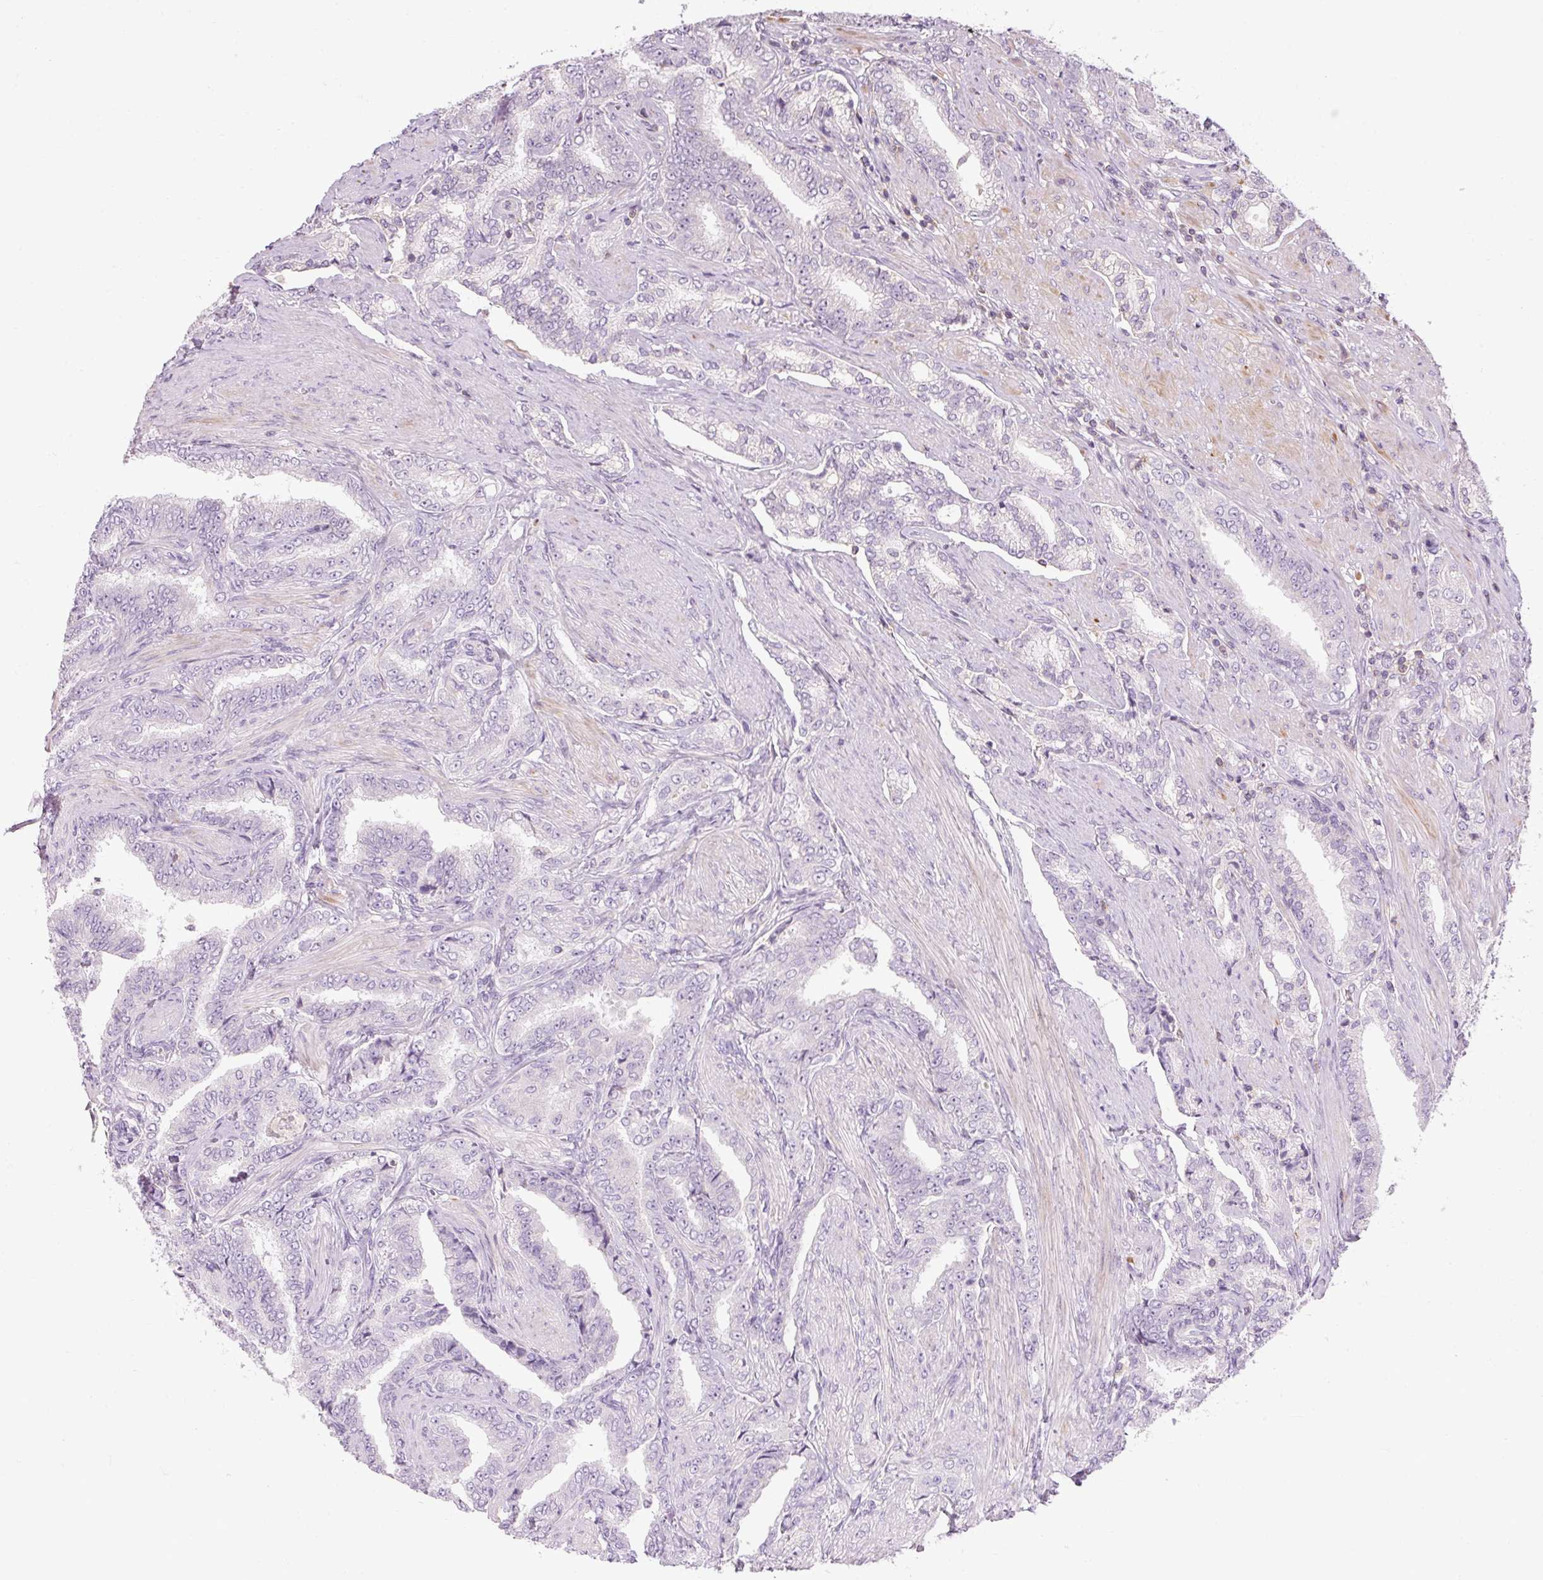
{"staining": {"intensity": "negative", "quantity": "none", "location": "none"}, "tissue": "prostate cancer", "cell_type": "Tumor cells", "image_type": "cancer", "snomed": [{"axis": "morphology", "description": "Adenocarcinoma, High grade"}, {"axis": "topography", "description": "Prostate"}], "caption": "Tumor cells show no significant protein staining in prostate high-grade adenocarcinoma.", "gene": "TIGD2", "patient": {"sex": "male", "age": 72}}